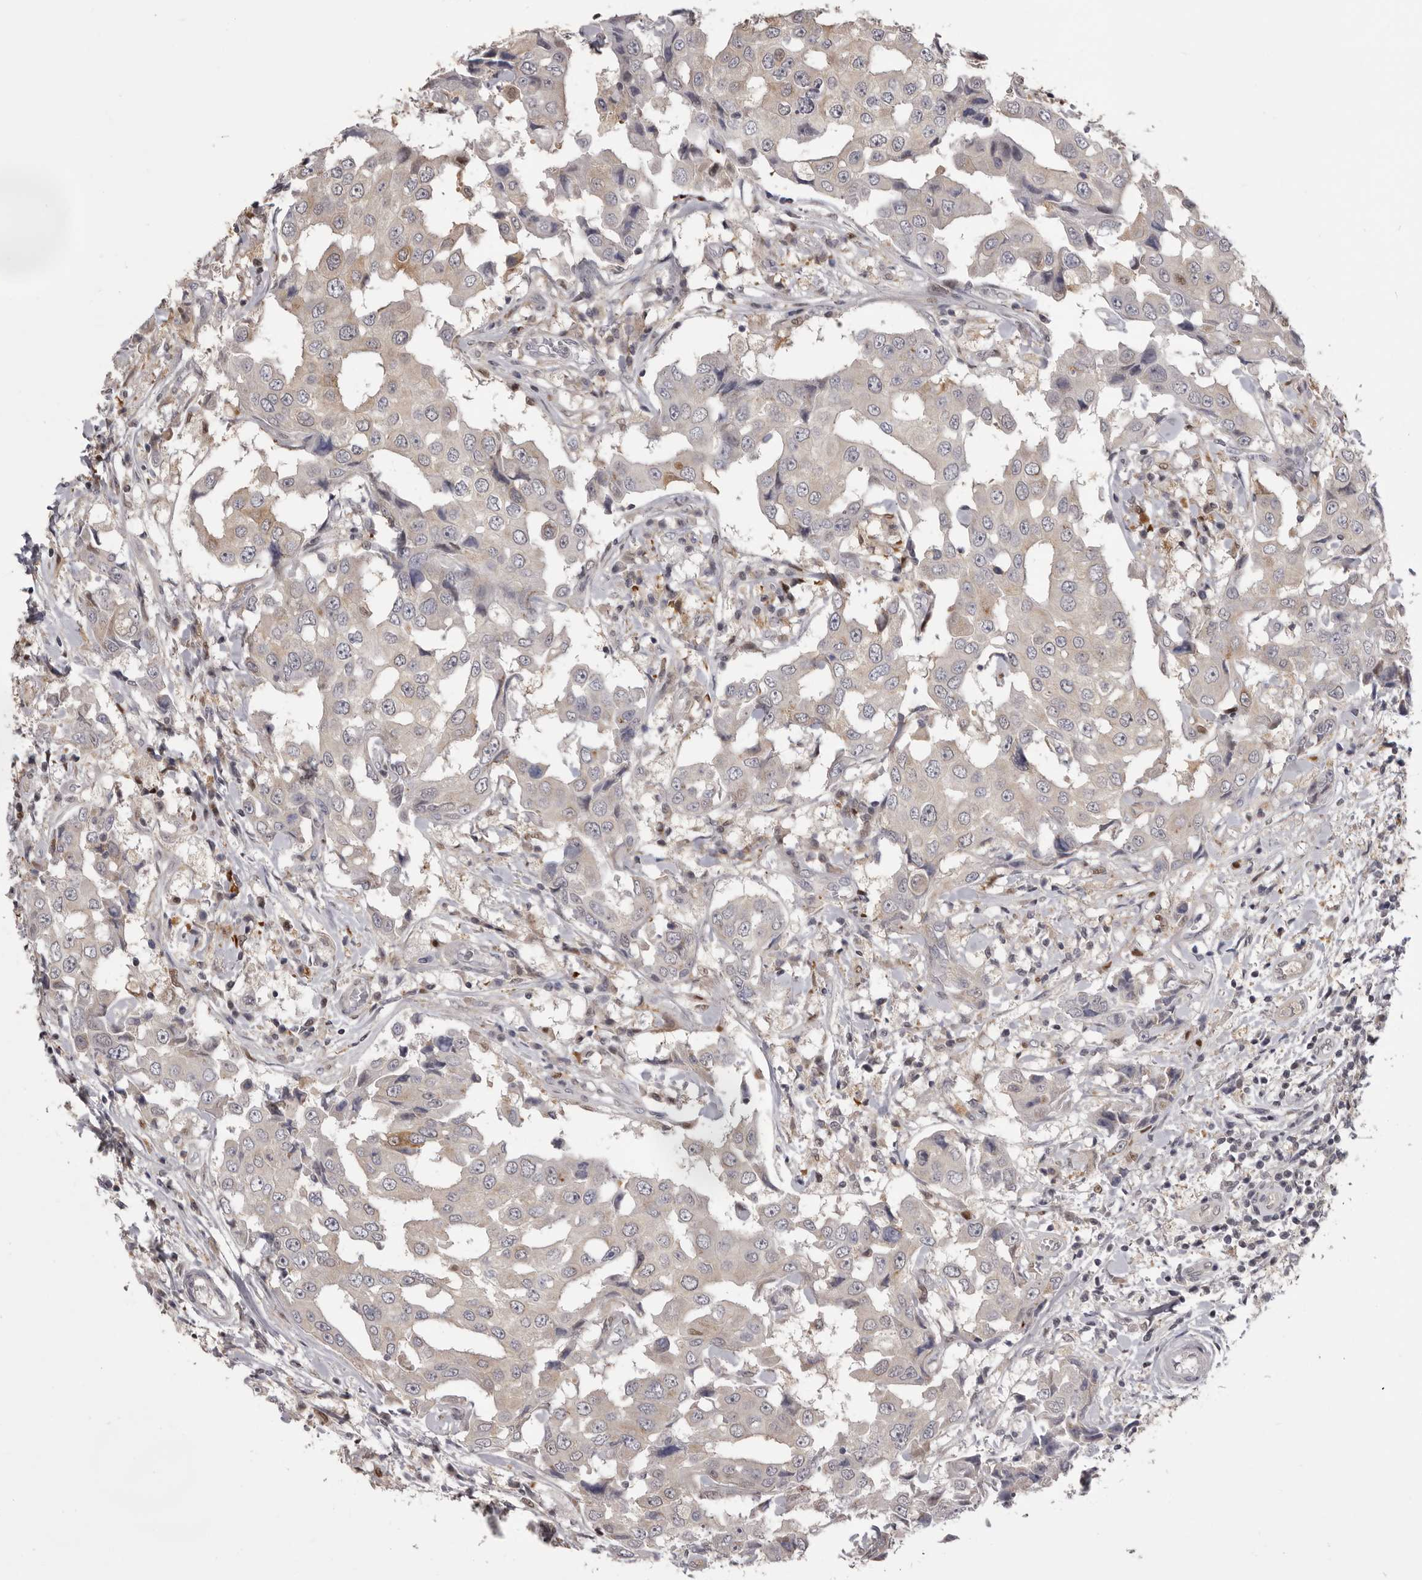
{"staining": {"intensity": "weak", "quantity": "<25%", "location": "cytoplasmic/membranous"}, "tissue": "breast cancer", "cell_type": "Tumor cells", "image_type": "cancer", "snomed": [{"axis": "morphology", "description": "Duct carcinoma"}, {"axis": "topography", "description": "Breast"}], "caption": "Breast cancer was stained to show a protein in brown. There is no significant positivity in tumor cells. (DAB immunohistochemistry (IHC) visualized using brightfield microscopy, high magnification).", "gene": "MDH1", "patient": {"sex": "female", "age": 27}}